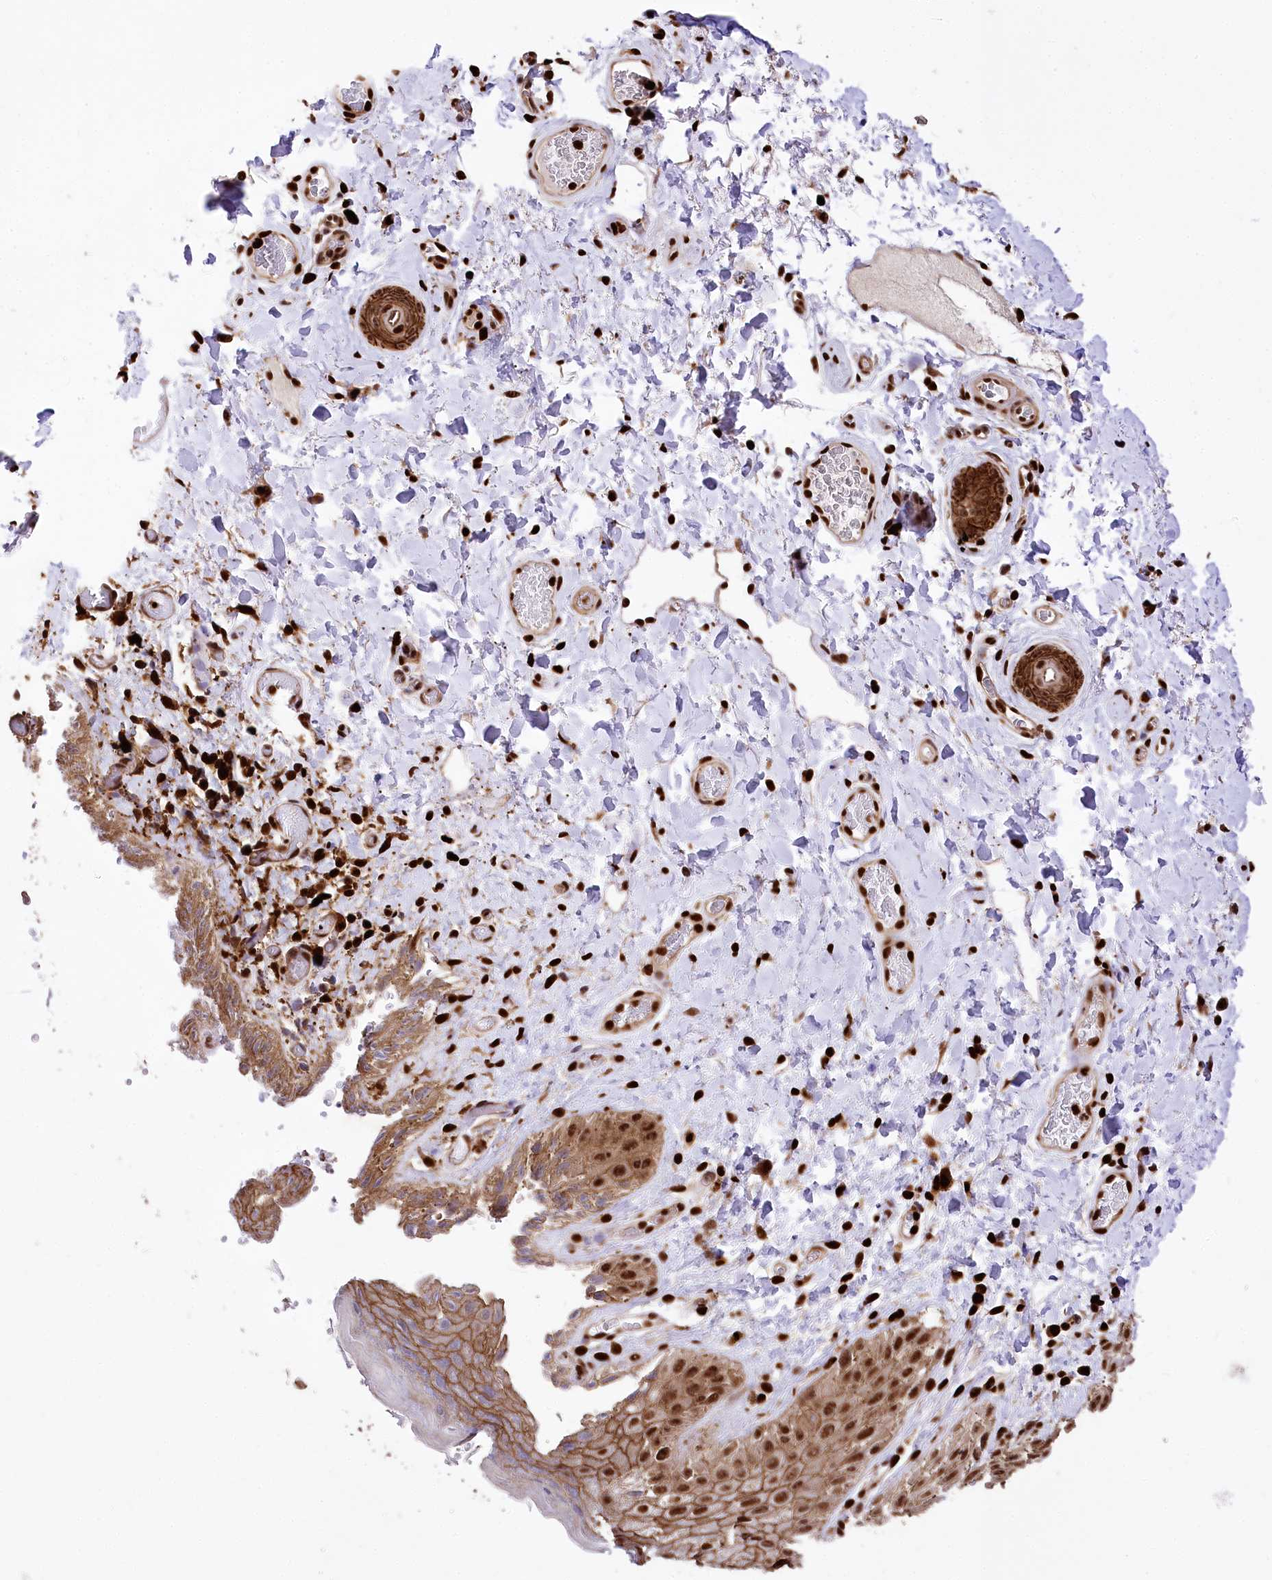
{"staining": {"intensity": "strong", "quantity": ">75%", "location": "cytoplasmic/membranous,nuclear"}, "tissue": "skin", "cell_type": "Epidermal cells", "image_type": "normal", "snomed": [{"axis": "morphology", "description": "Normal tissue, NOS"}, {"axis": "topography", "description": "Anal"}], "caption": "A high amount of strong cytoplasmic/membranous,nuclear positivity is identified in about >75% of epidermal cells in normal skin.", "gene": "FIGN", "patient": {"sex": "male", "age": 44}}